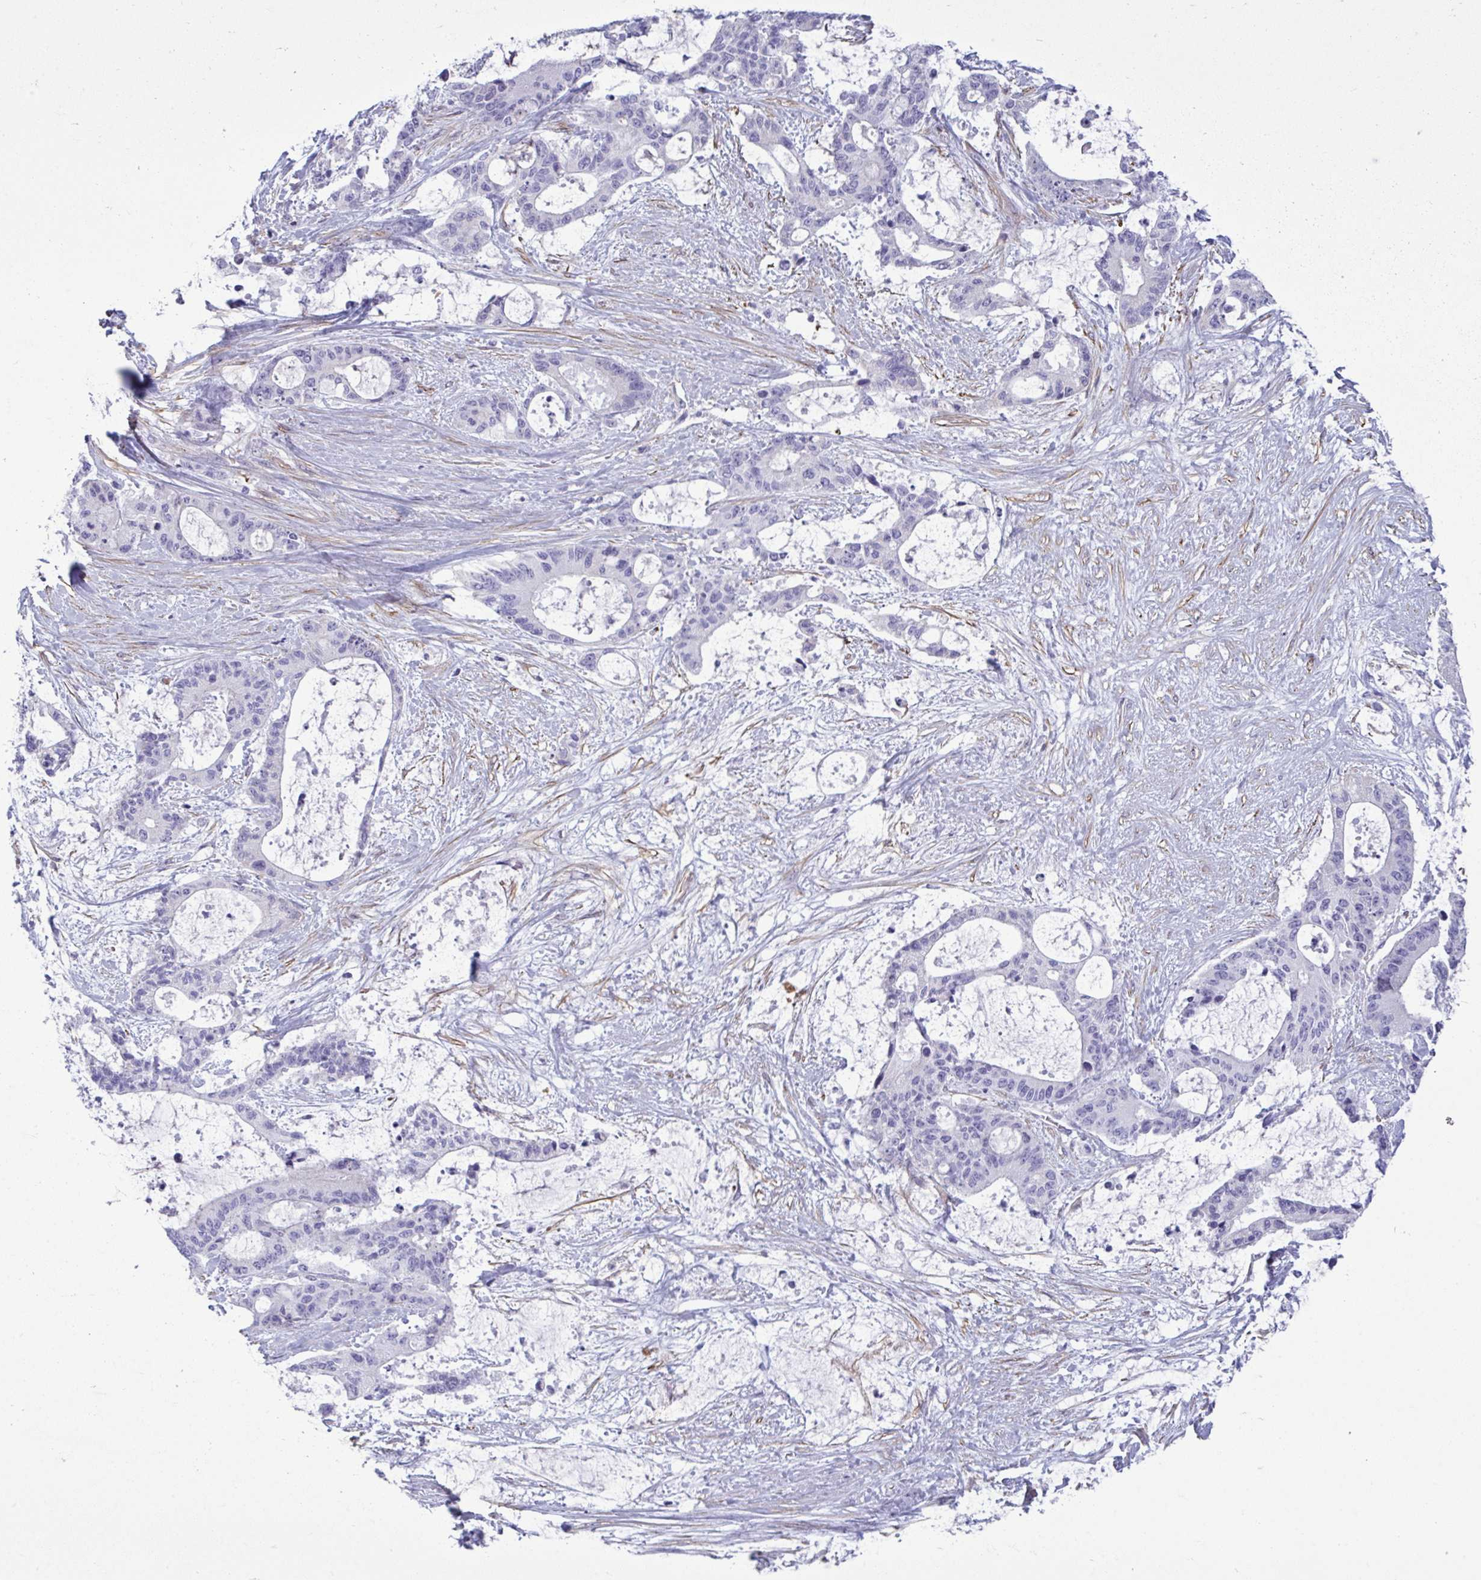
{"staining": {"intensity": "negative", "quantity": "none", "location": "none"}, "tissue": "liver cancer", "cell_type": "Tumor cells", "image_type": "cancer", "snomed": [{"axis": "morphology", "description": "Normal tissue, NOS"}, {"axis": "morphology", "description": "Cholangiocarcinoma"}, {"axis": "topography", "description": "Liver"}, {"axis": "topography", "description": "Peripheral nerve tissue"}], "caption": "High power microscopy photomicrograph of an immunohistochemistry (IHC) histopathology image of liver cancer (cholangiocarcinoma), revealing no significant staining in tumor cells.", "gene": "MYH10", "patient": {"sex": "female", "age": 73}}